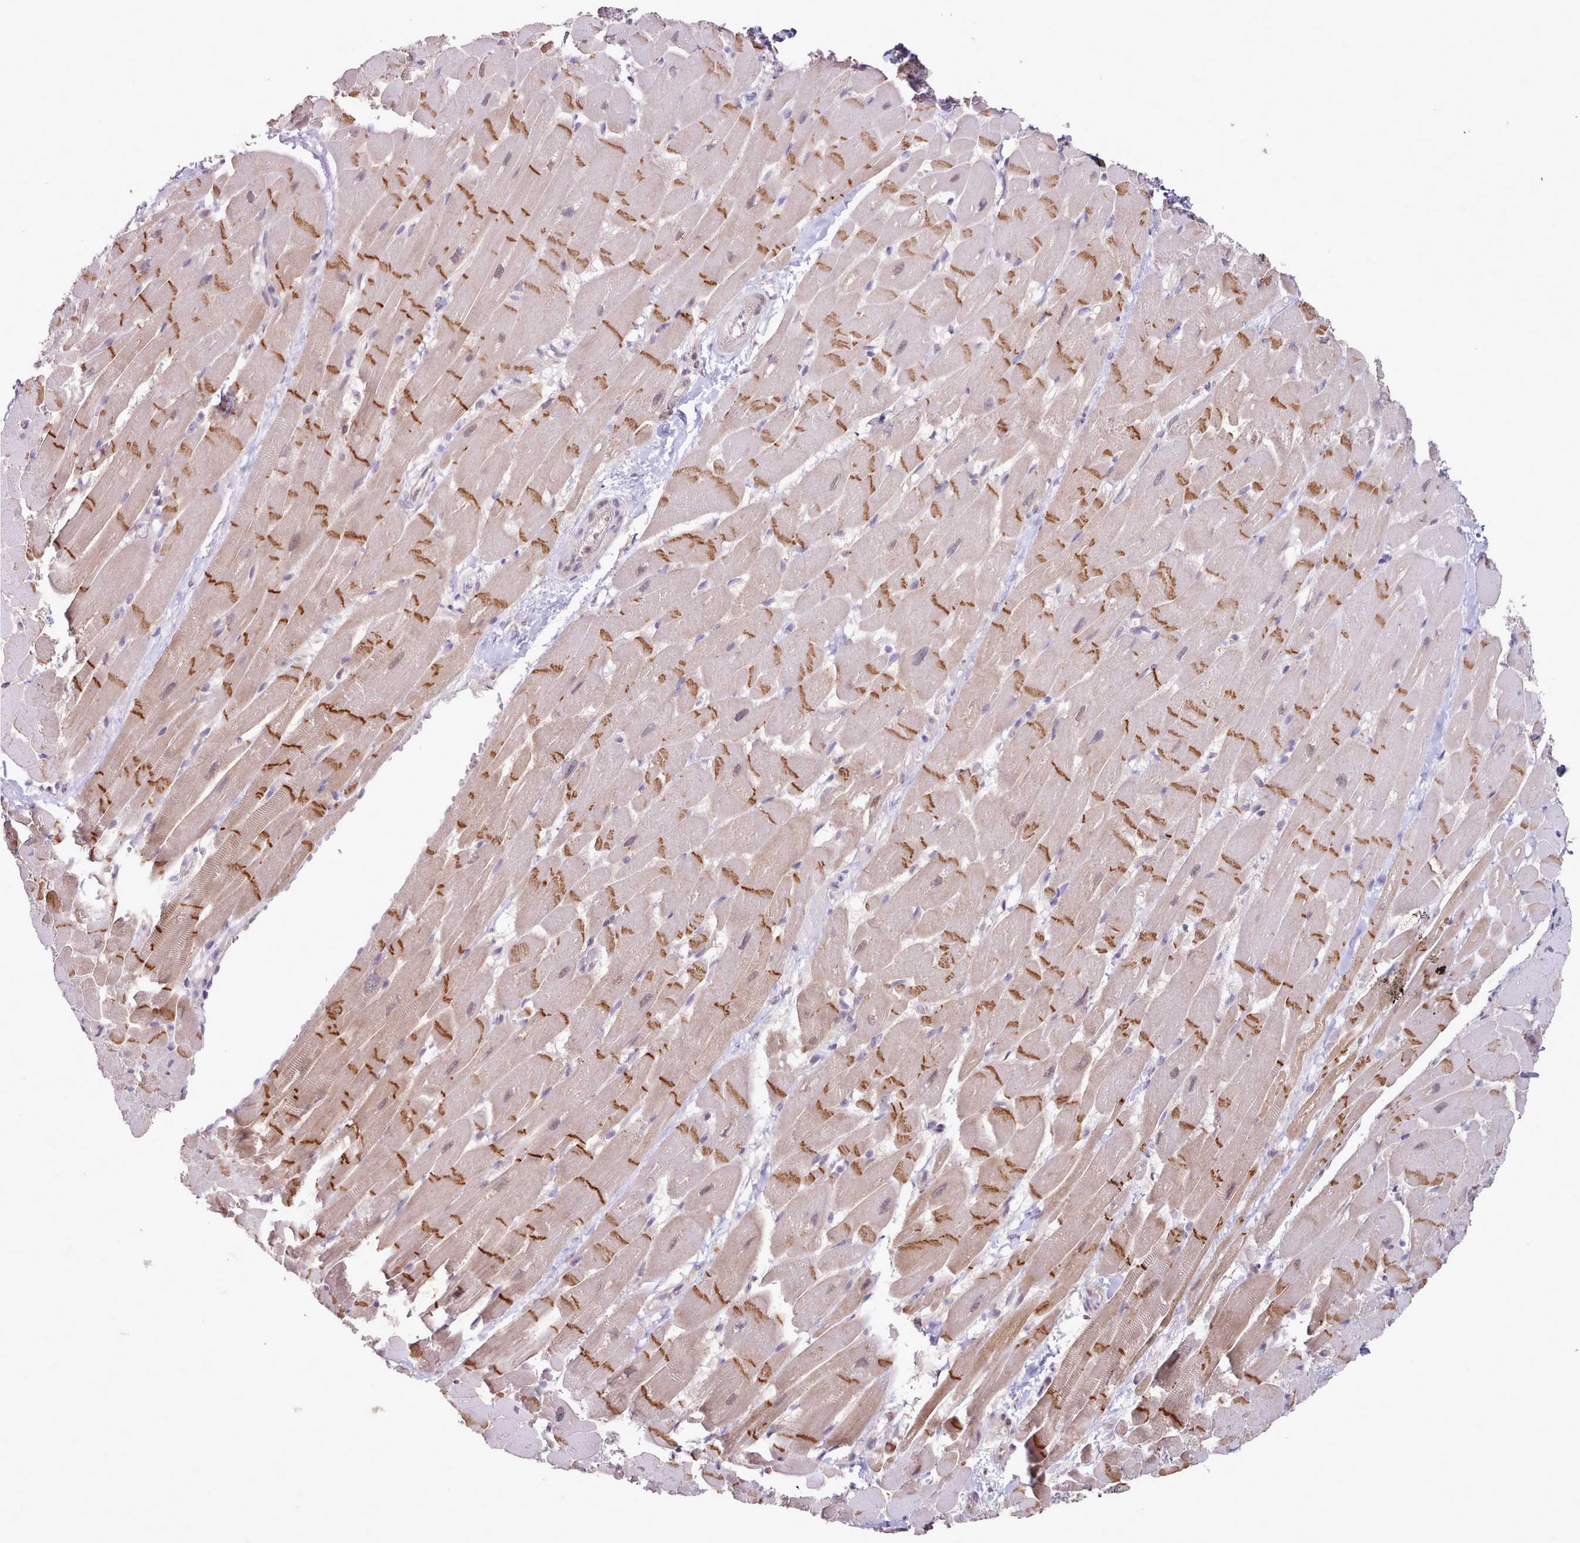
{"staining": {"intensity": "moderate", "quantity": "25%-75%", "location": "cytoplasmic/membranous"}, "tissue": "heart muscle", "cell_type": "Cardiomyocytes", "image_type": "normal", "snomed": [{"axis": "morphology", "description": "Normal tissue, NOS"}, {"axis": "topography", "description": "Heart"}], "caption": "Protein staining exhibits moderate cytoplasmic/membranous staining in approximately 25%-75% of cardiomyocytes in unremarkable heart muscle. The staining is performed using DAB brown chromogen to label protein expression. The nuclei are counter-stained blue using hematoxylin.", "gene": "CES3", "patient": {"sex": "male", "age": 37}}